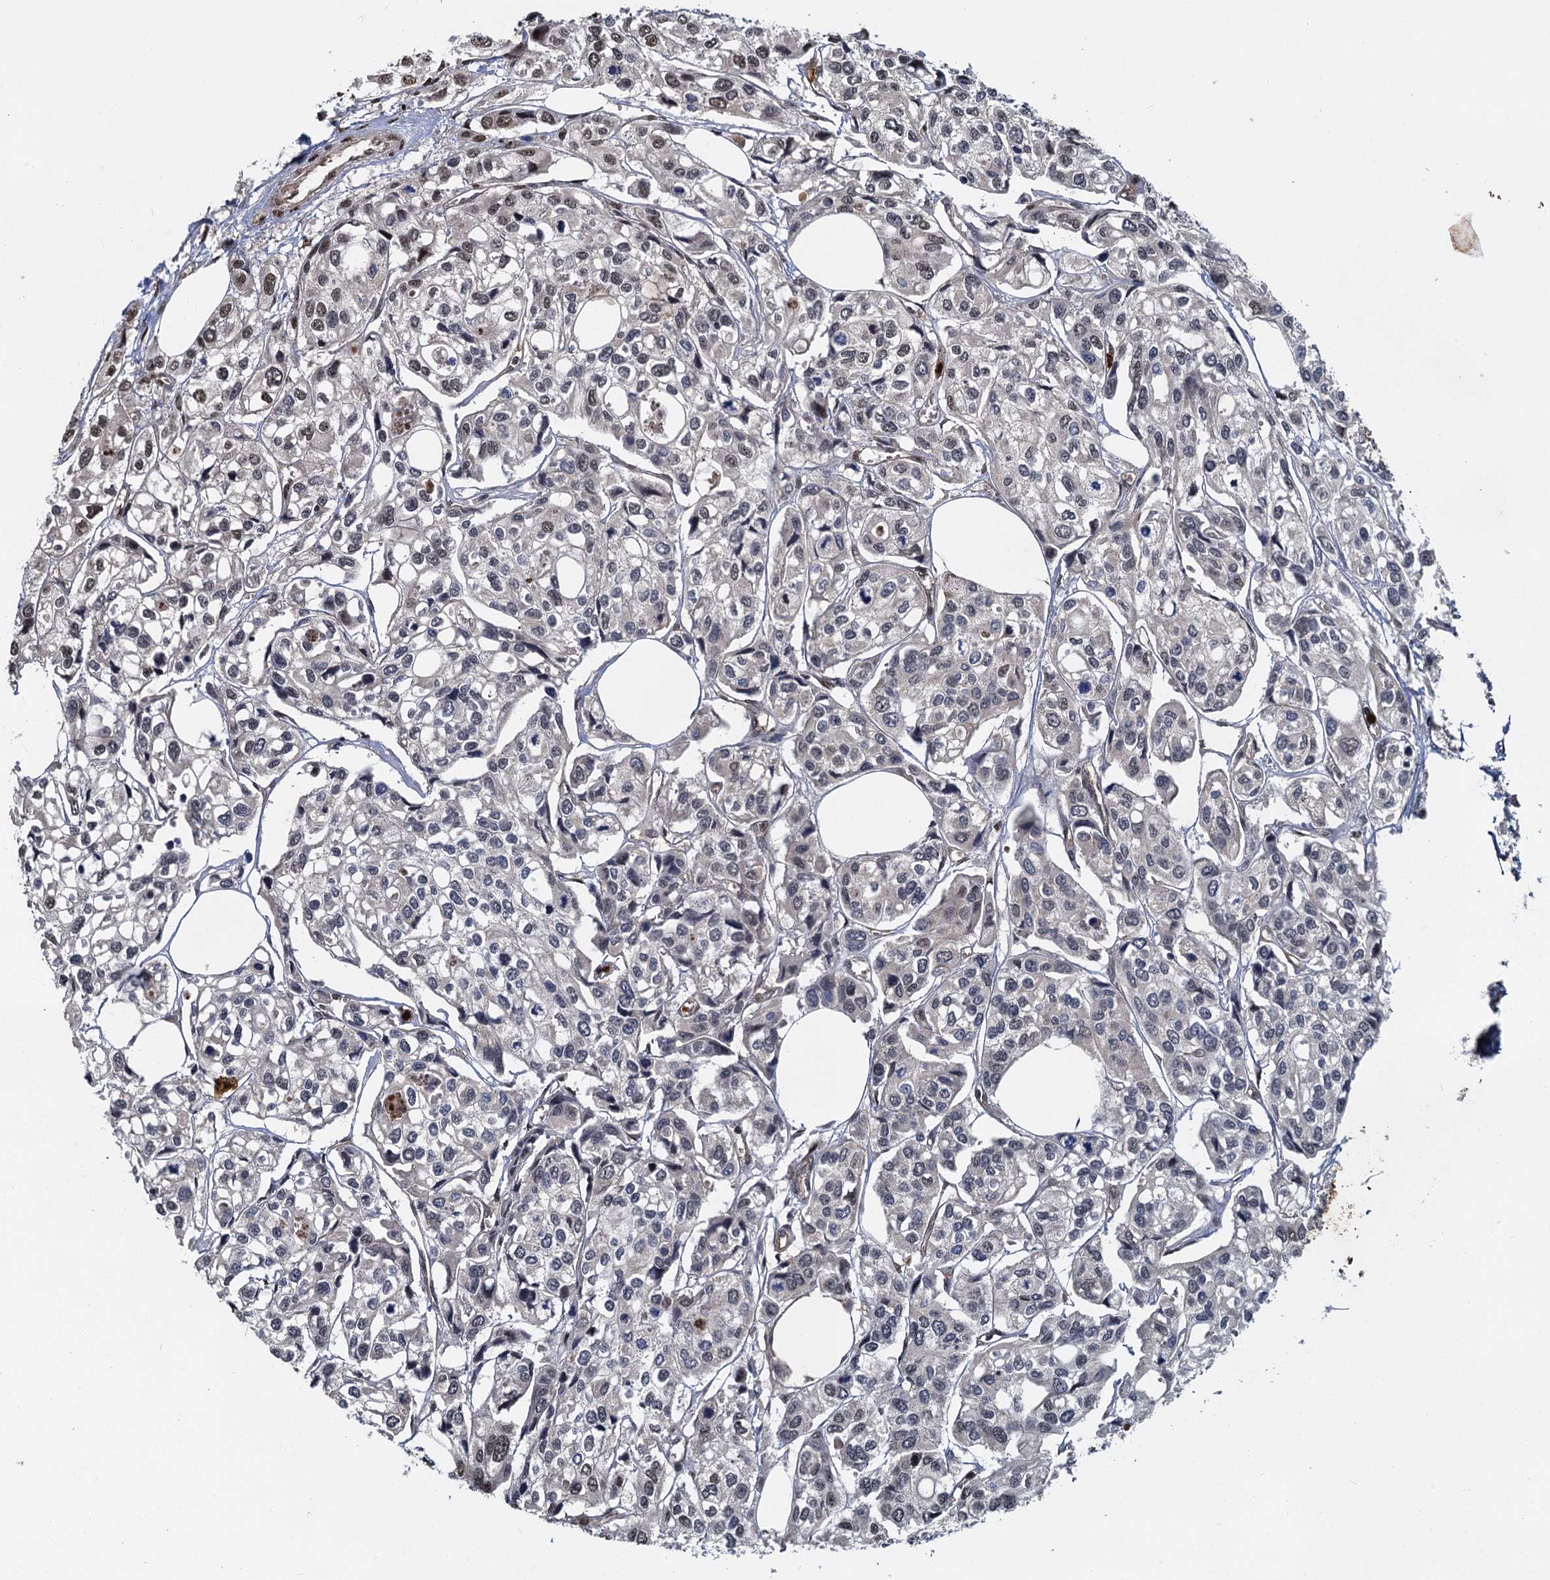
{"staining": {"intensity": "moderate", "quantity": "<25%", "location": "nuclear"}, "tissue": "urothelial cancer", "cell_type": "Tumor cells", "image_type": "cancer", "snomed": [{"axis": "morphology", "description": "Urothelial carcinoma, High grade"}, {"axis": "topography", "description": "Urinary bladder"}], "caption": "There is low levels of moderate nuclear expression in tumor cells of urothelial cancer, as demonstrated by immunohistochemical staining (brown color).", "gene": "ANKRD49", "patient": {"sex": "male", "age": 67}}